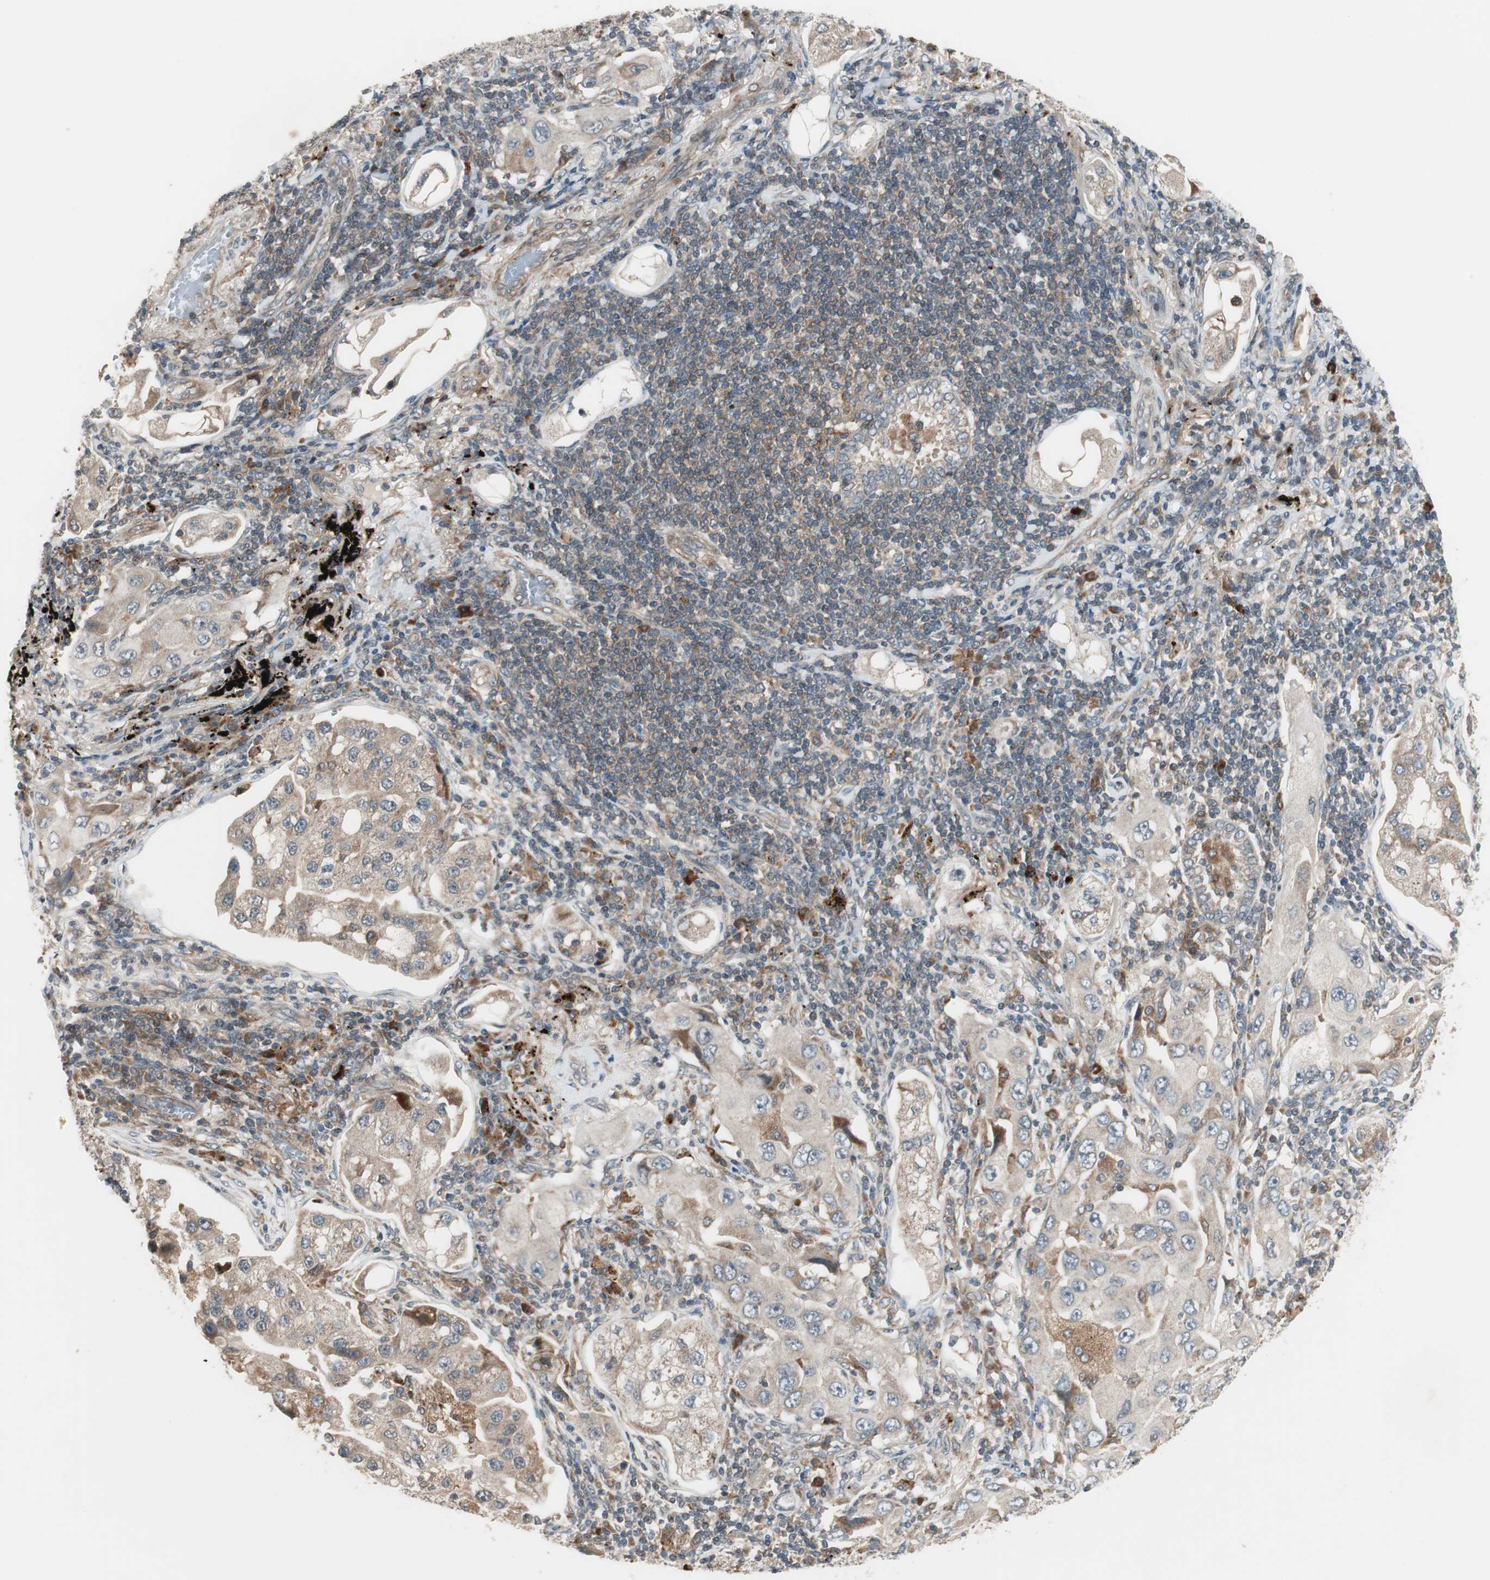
{"staining": {"intensity": "negative", "quantity": "none", "location": "none"}, "tissue": "lung cancer", "cell_type": "Tumor cells", "image_type": "cancer", "snomed": [{"axis": "morphology", "description": "Adenocarcinoma, NOS"}, {"axis": "topography", "description": "Lung"}], "caption": "Tumor cells are negative for brown protein staining in lung cancer.", "gene": "SFRP1", "patient": {"sex": "female", "age": 65}}